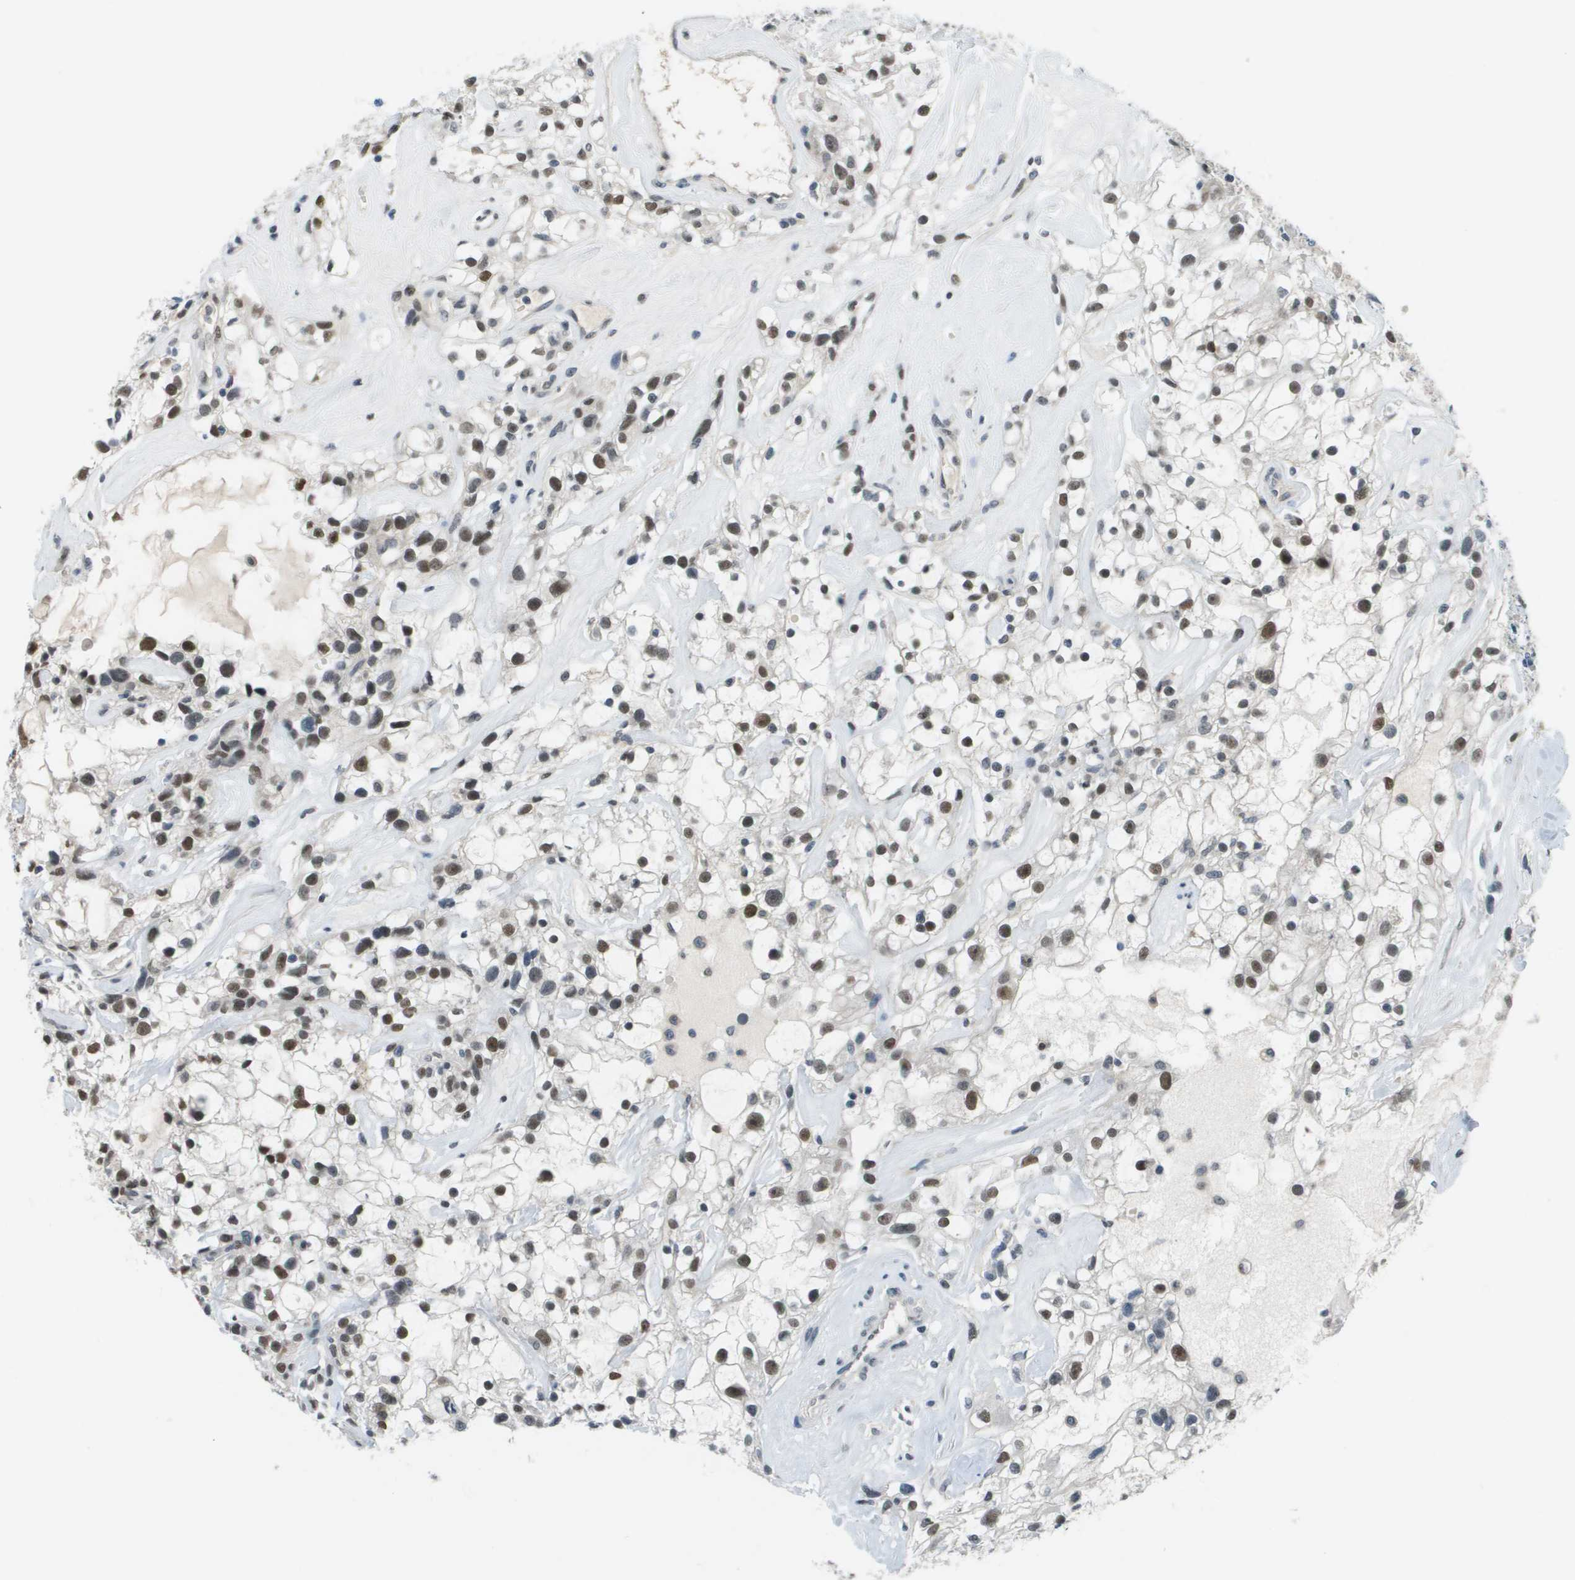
{"staining": {"intensity": "strong", "quantity": ">75%", "location": "nuclear"}, "tissue": "renal cancer", "cell_type": "Tumor cells", "image_type": "cancer", "snomed": [{"axis": "morphology", "description": "Adenocarcinoma, NOS"}, {"axis": "topography", "description": "Kidney"}], "caption": "A micrograph showing strong nuclear positivity in about >75% of tumor cells in renal cancer (adenocarcinoma), as visualized by brown immunohistochemical staining.", "gene": "CBX5", "patient": {"sex": "female", "age": 60}}